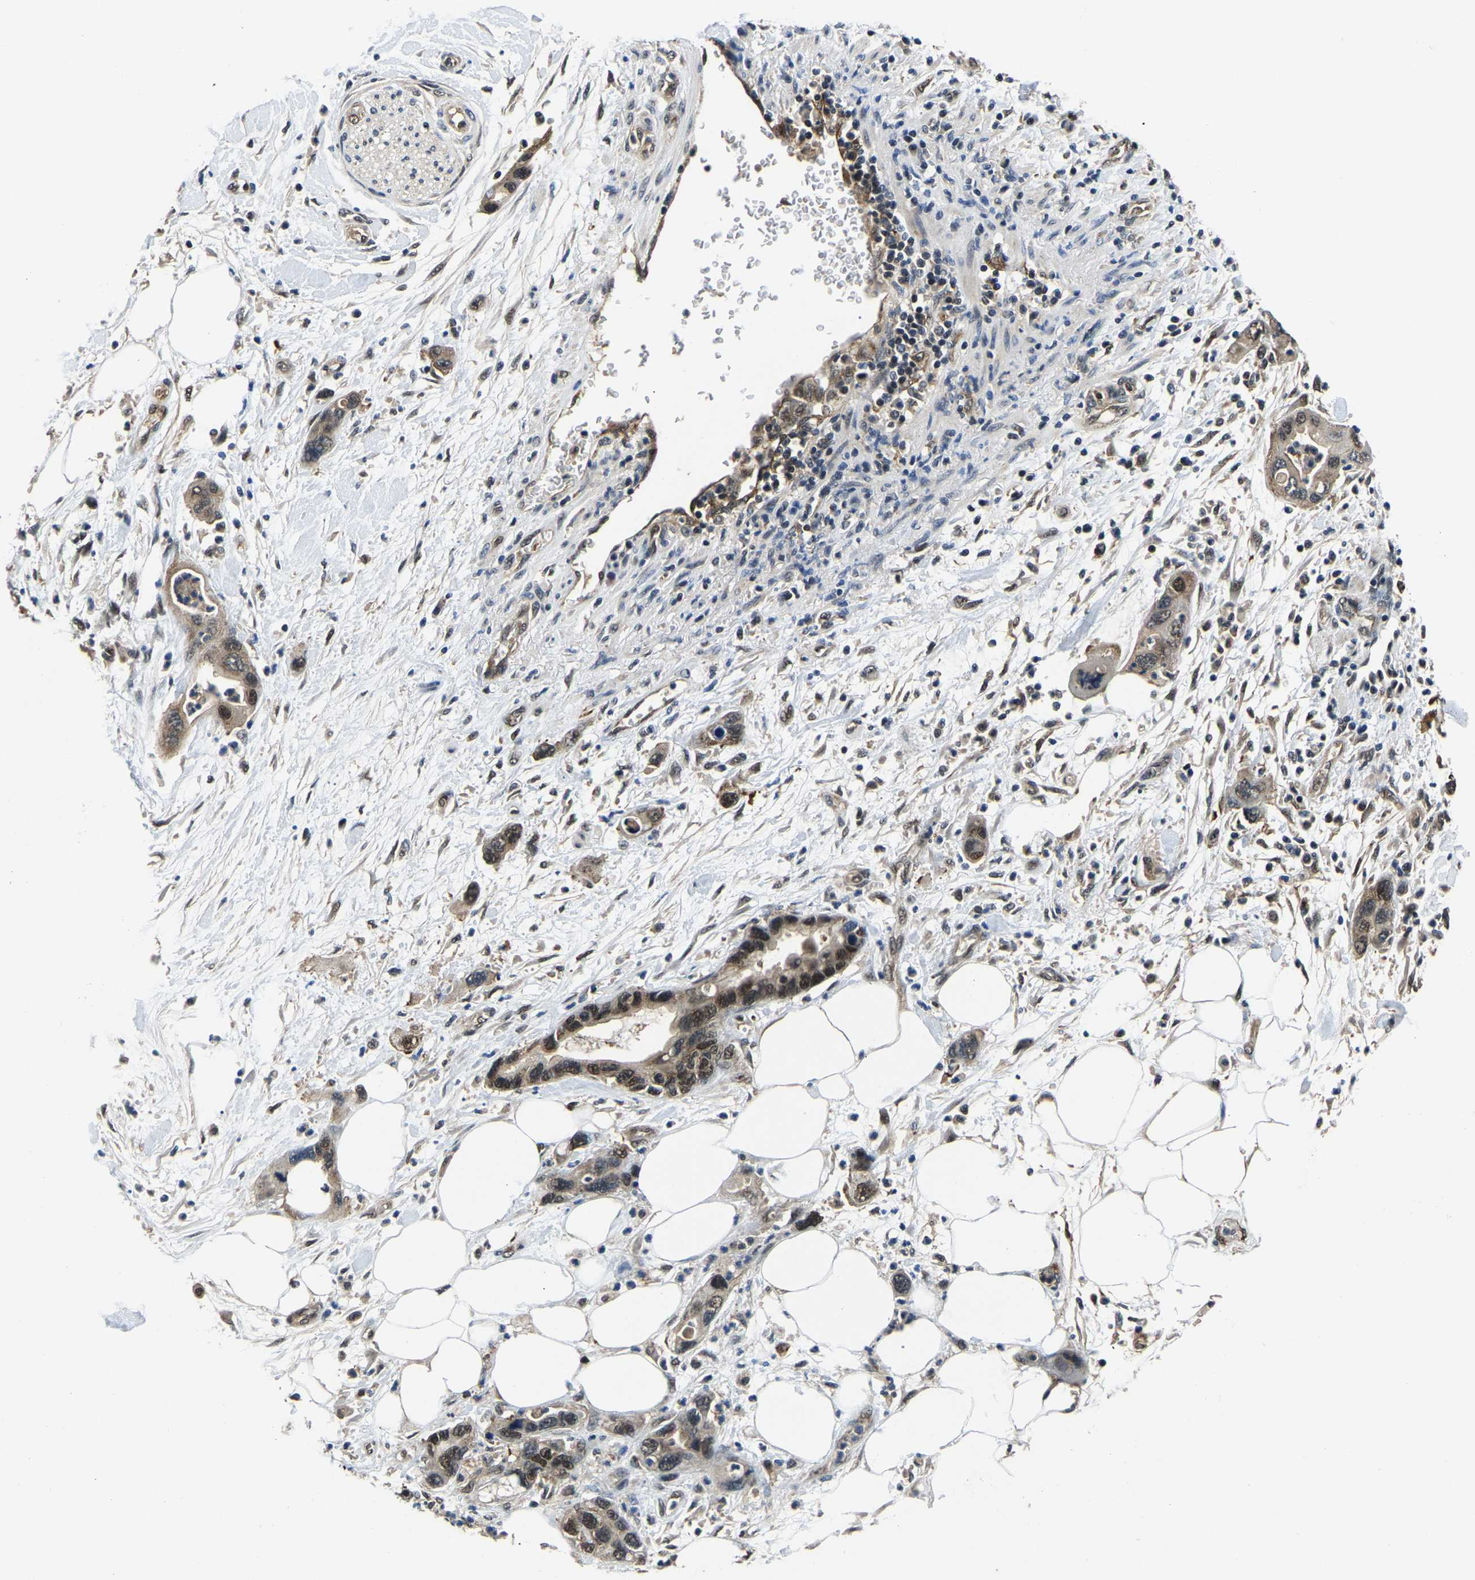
{"staining": {"intensity": "moderate", "quantity": ">75%", "location": "cytoplasmic/membranous,nuclear"}, "tissue": "pancreatic cancer", "cell_type": "Tumor cells", "image_type": "cancer", "snomed": [{"axis": "morphology", "description": "Normal tissue, NOS"}, {"axis": "morphology", "description": "Adenocarcinoma, NOS"}, {"axis": "topography", "description": "Pancreas"}], "caption": "A photomicrograph showing moderate cytoplasmic/membranous and nuclear expression in approximately >75% of tumor cells in adenocarcinoma (pancreatic), as visualized by brown immunohistochemical staining.", "gene": "DFFA", "patient": {"sex": "female", "age": 71}}